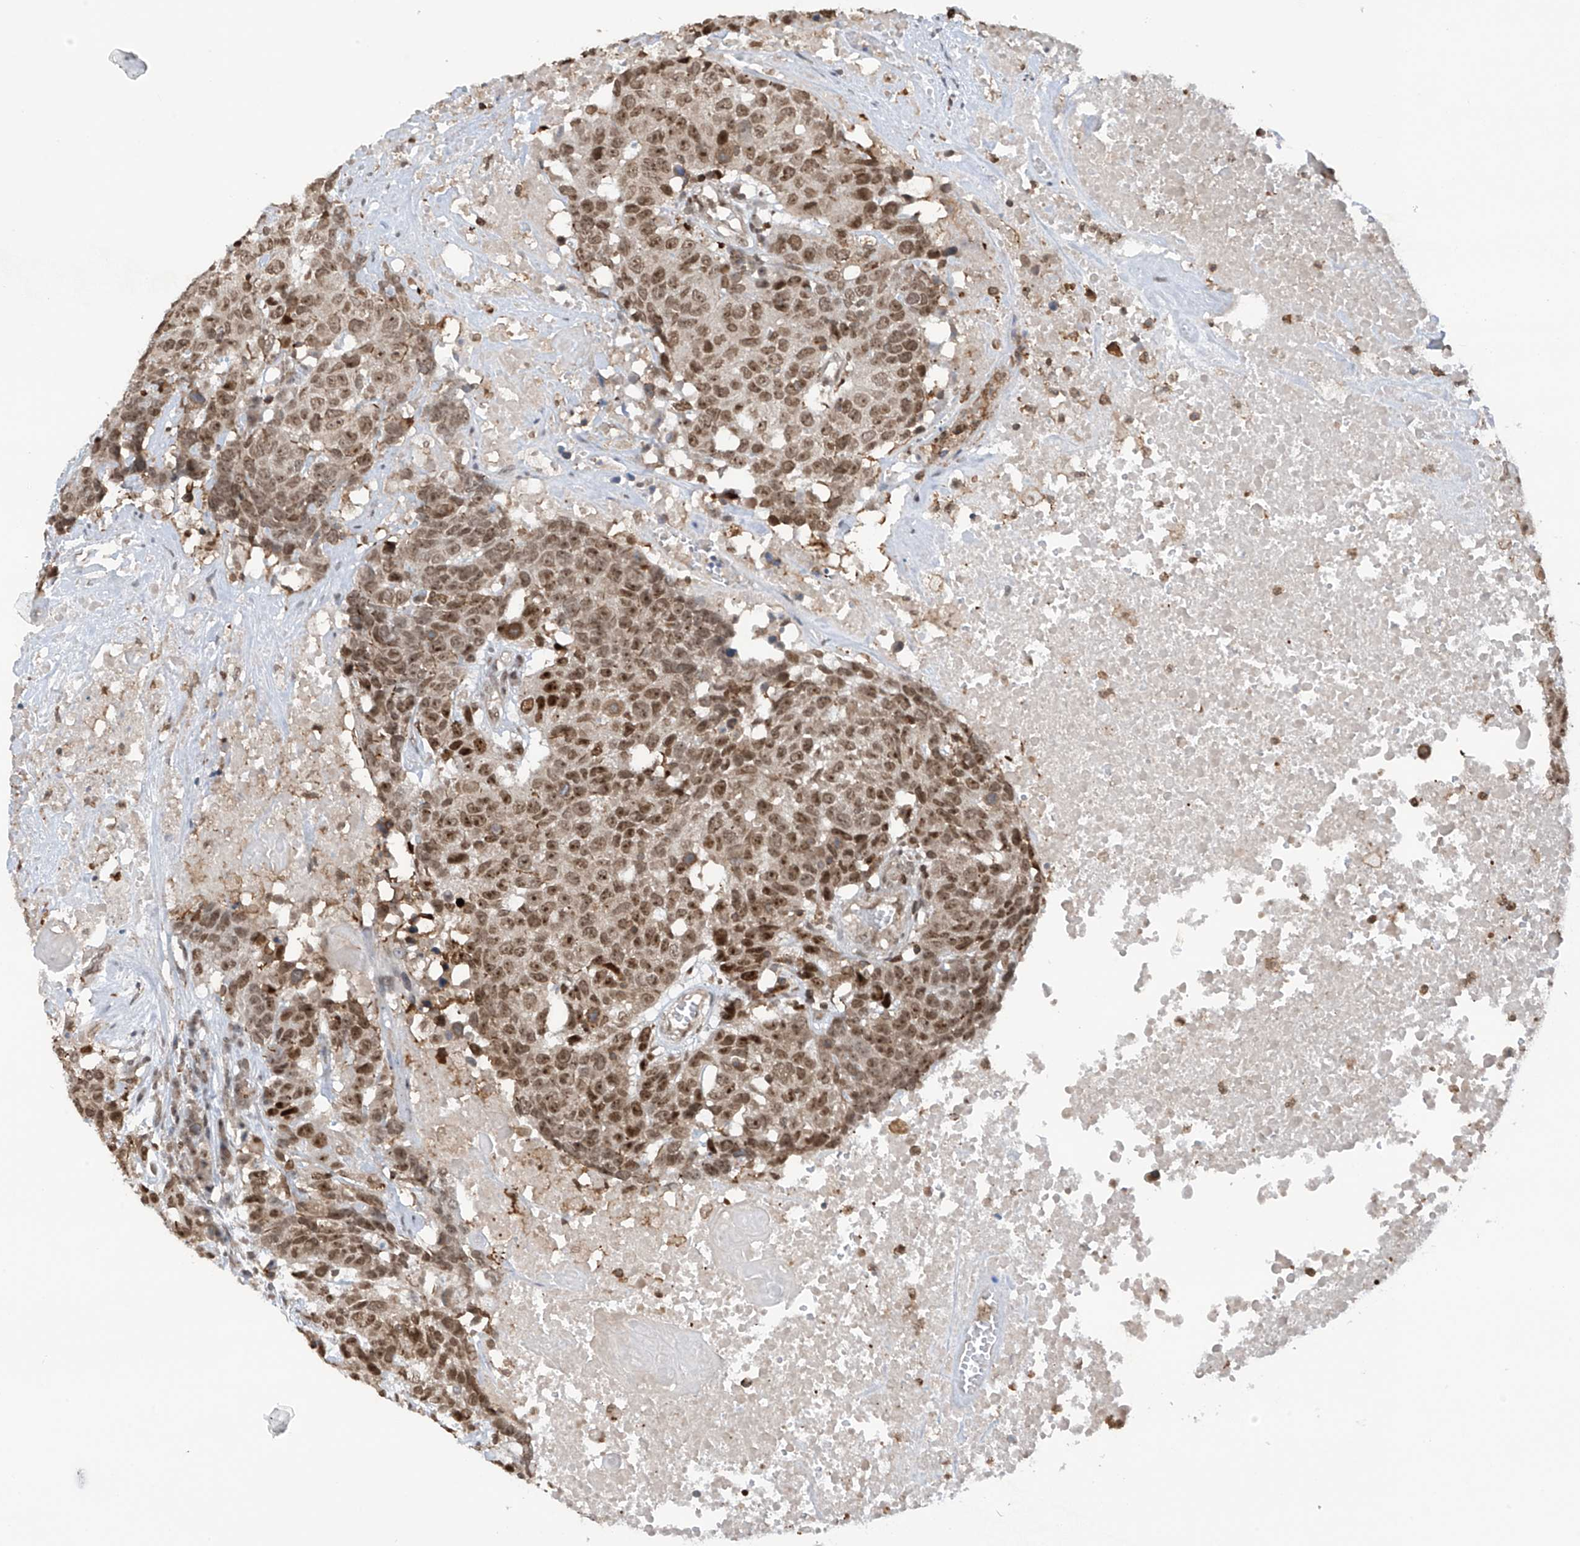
{"staining": {"intensity": "moderate", "quantity": ">75%", "location": "nuclear"}, "tissue": "head and neck cancer", "cell_type": "Tumor cells", "image_type": "cancer", "snomed": [{"axis": "morphology", "description": "Squamous cell carcinoma, NOS"}, {"axis": "topography", "description": "Head-Neck"}], "caption": "Tumor cells reveal medium levels of moderate nuclear staining in approximately >75% of cells in head and neck squamous cell carcinoma. The staining was performed using DAB (3,3'-diaminobenzidine) to visualize the protein expression in brown, while the nuclei were stained in blue with hematoxylin (Magnification: 20x).", "gene": "REPIN1", "patient": {"sex": "male", "age": 66}}